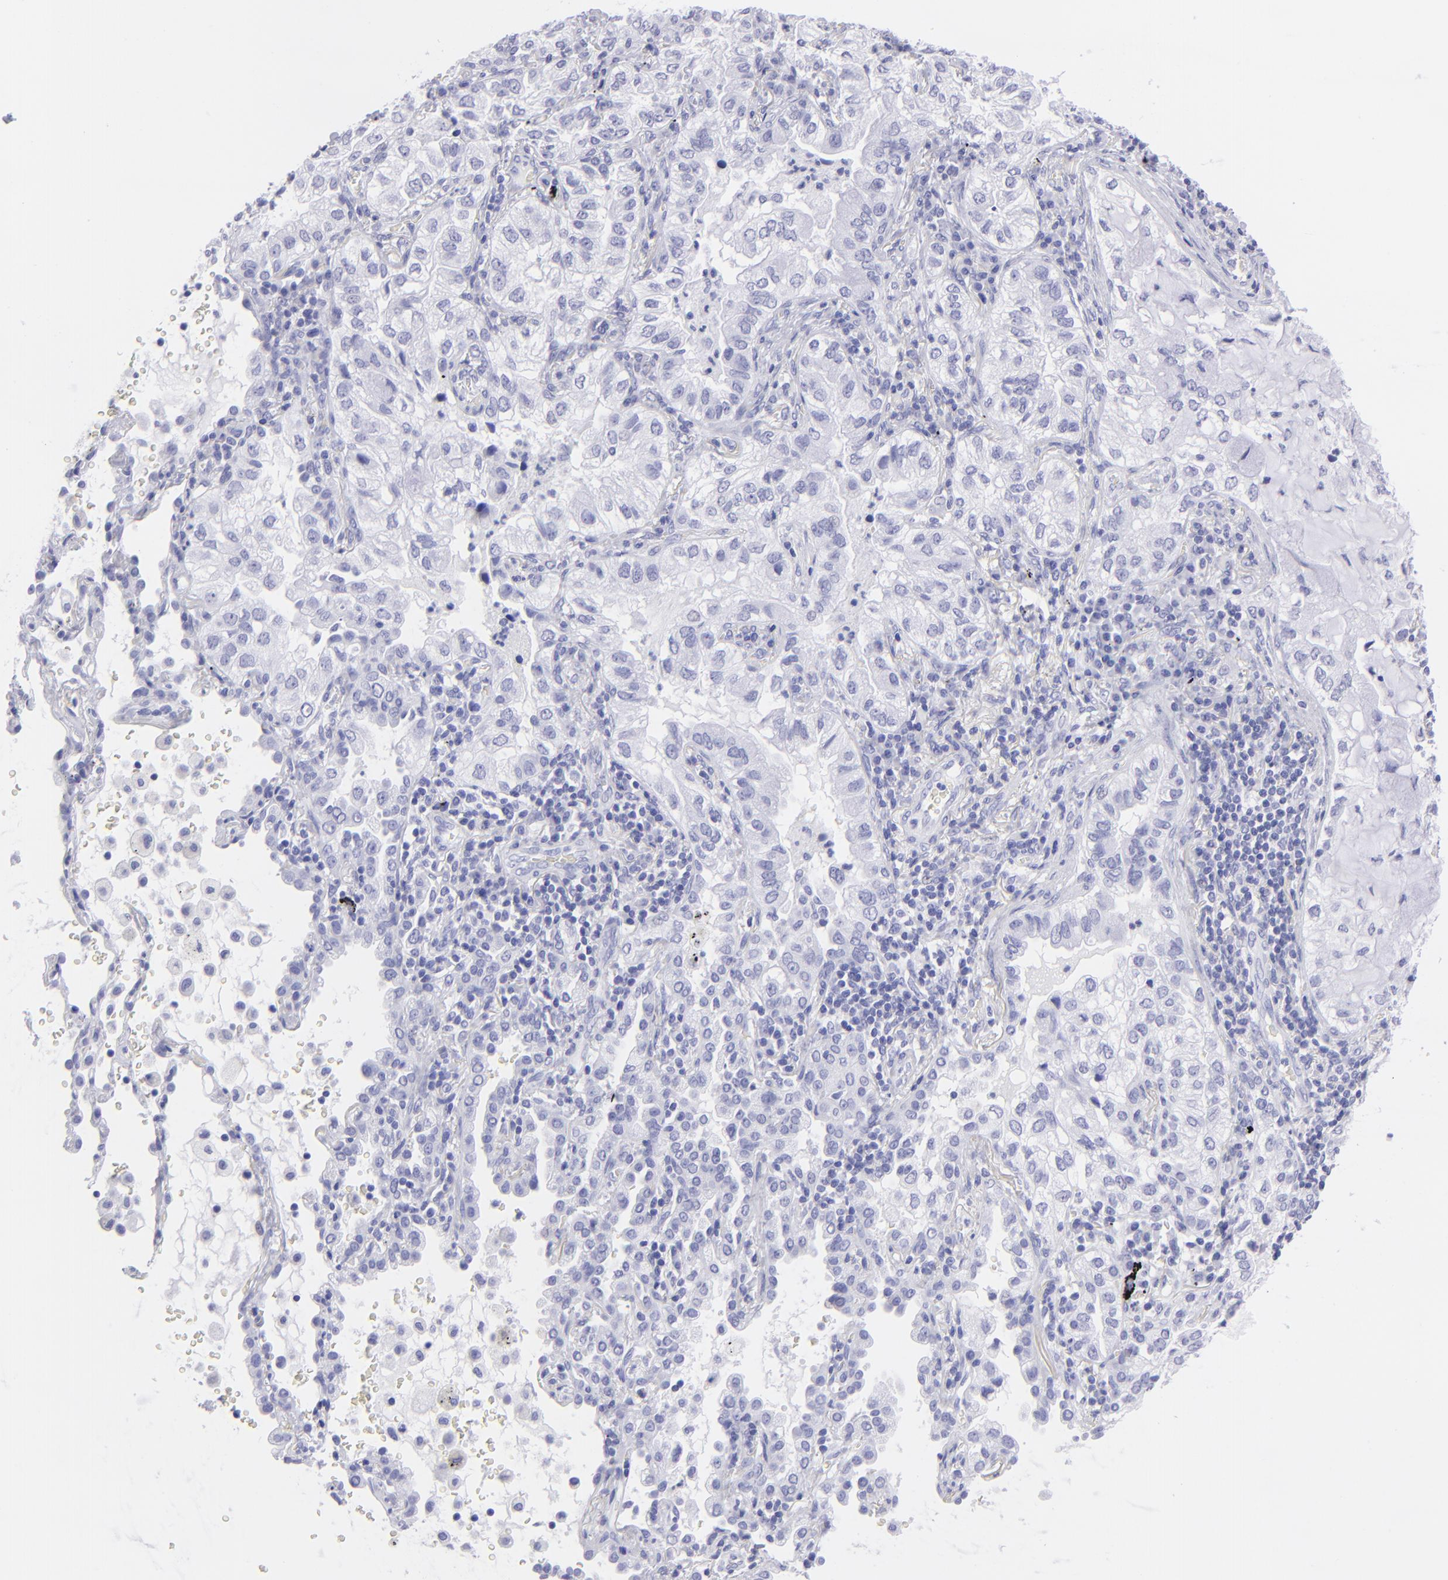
{"staining": {"intensity": "negative", "quantity": "none", "location": "none"}, "tissue": "lung cancer", "cell_type": "Tumor cells", "image_type": "cancer", "snomed": [{"axis": "morphology", "description": "Adenocarcinoma, NOS"}, {"axis": "topography", "description": "Lung"}], "caption": "Immunohistochemistry (IHC) image of neoplastic tissue: adenocarcinoma (lung) stained with DAB displays no significant protein expression in tumor cells. Nuclei are stained in blue.", "gene": "SLC1A3", "patient": {"sex": "female", "age": 50}}